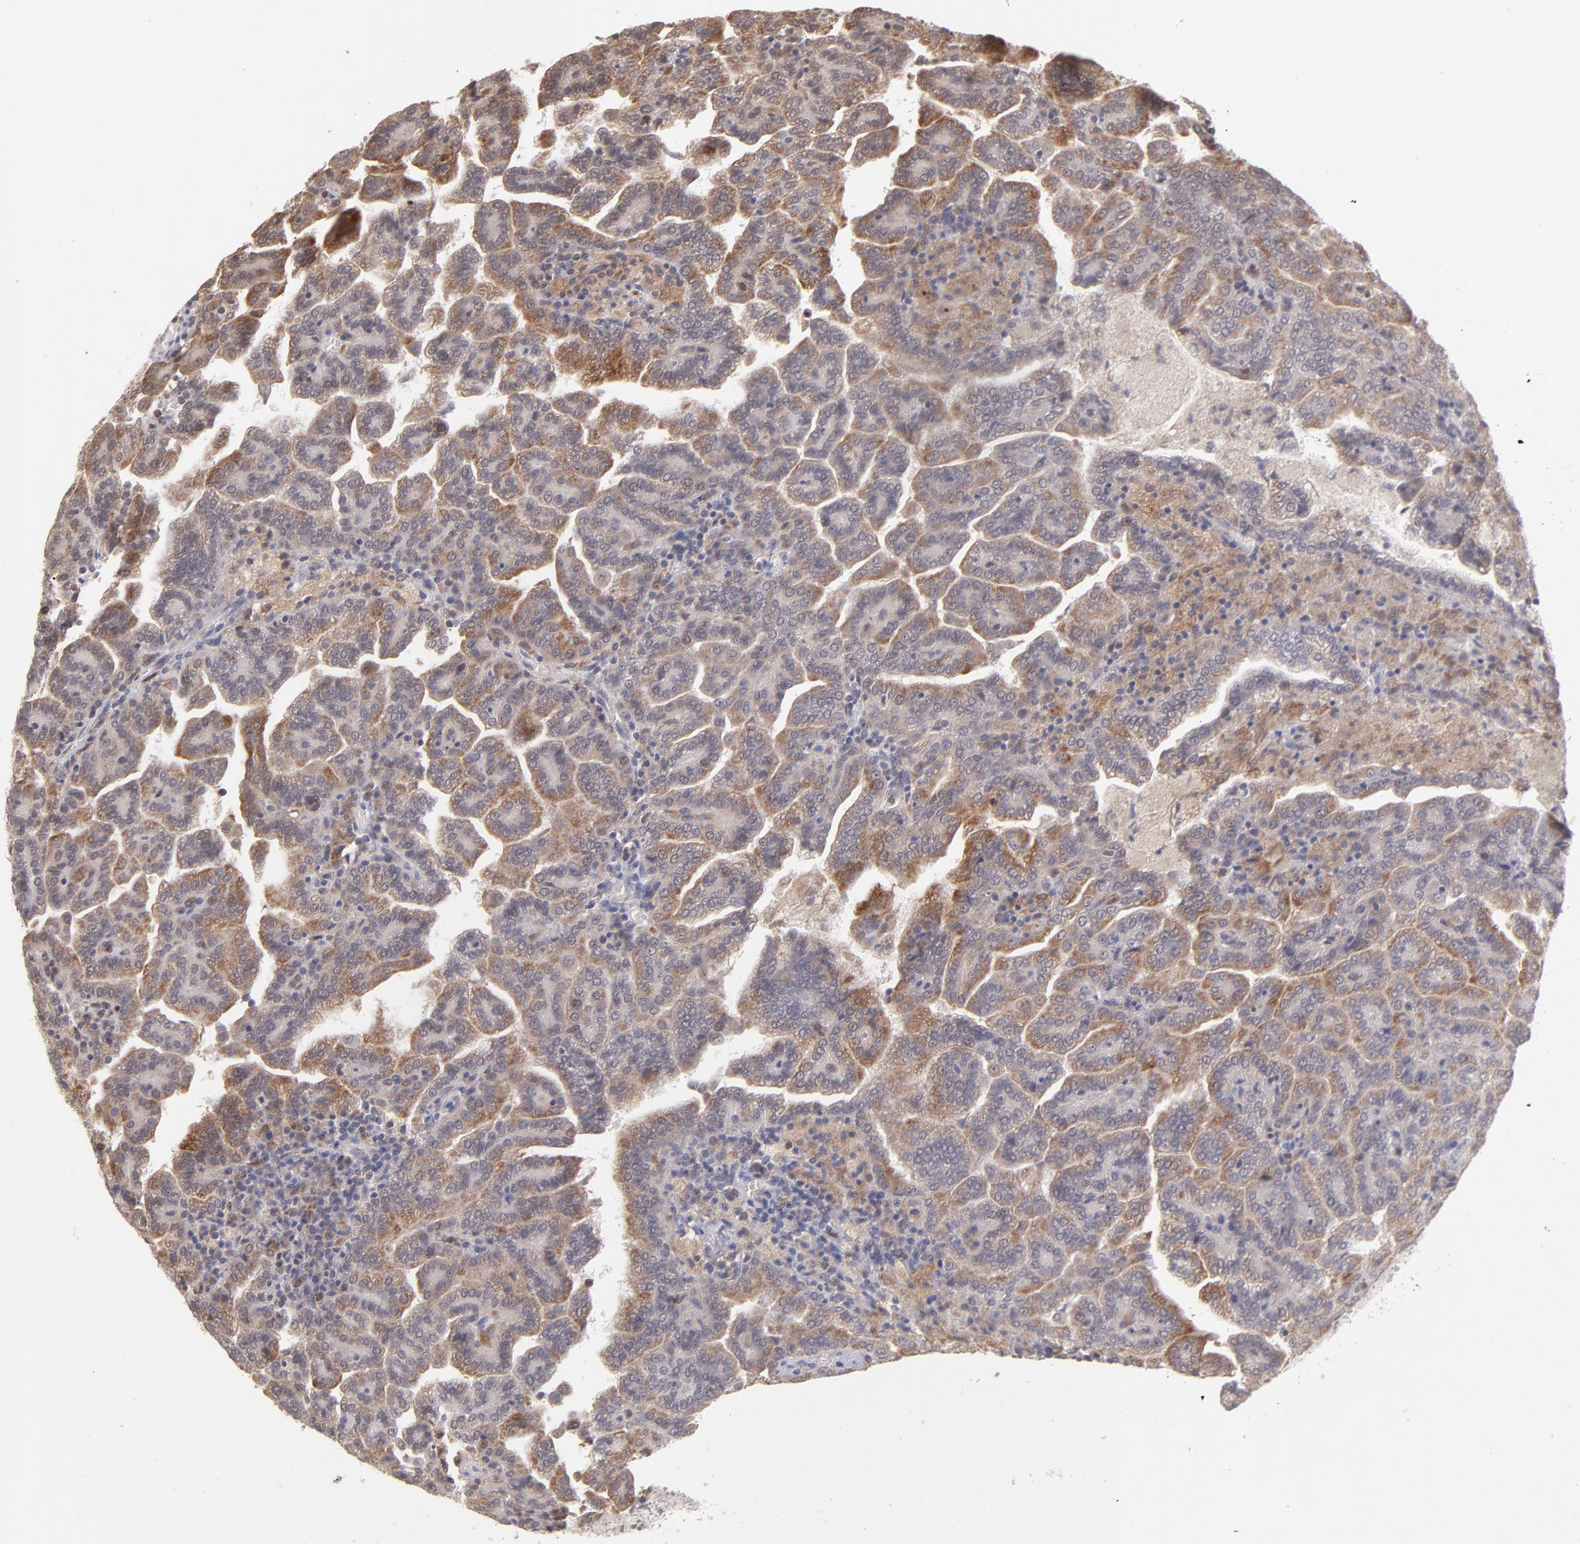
{"staining": {"intensity": "moderate", "quantity": ">75%", "location": "cytoplasmic/membranous"}, "tissue": "renal cancer", "cell_type": "Tumor cells", "image_type": "cancer", "snomed": [{"axis": "morphology", "description": "Adenocarcinoma, NOS"}, {"axis": "topography", "description": "Kidney"}], "caption": "Immunohistochemical staining of human renal cancer demonstrates moderate cytoplasmic/membranous protein positivity in approximately >75% of tumor cells.", "gene": "OAS1", "patient": {"sex": "male", "age": 61}}